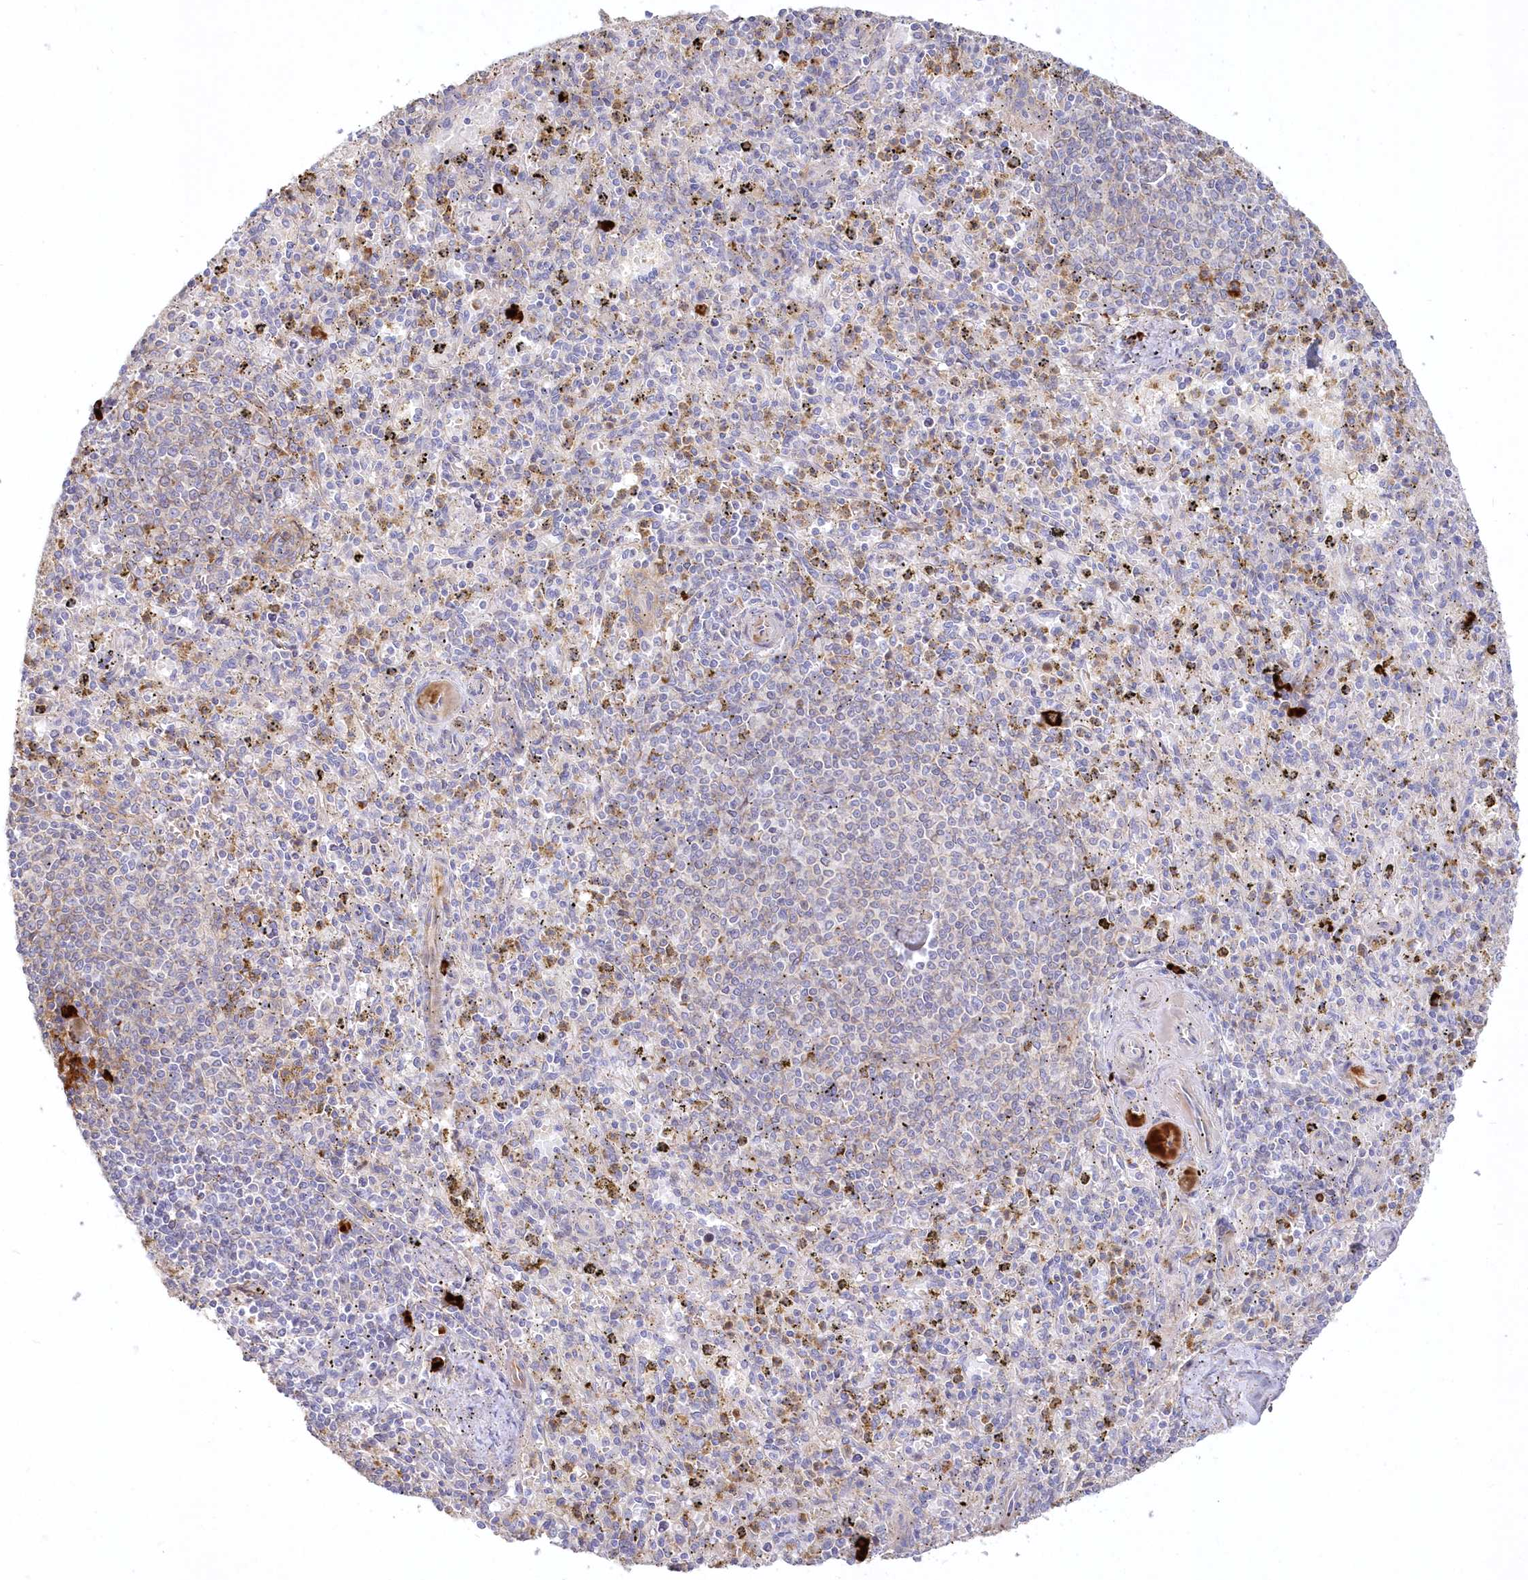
{"staining": {"intensity": "weak", "quantity": "<25%", "location": "cytoplasmic/membranous"}, "tissue": "spleen", "cell_type": "Cells in red pulp", "image_type": "normal", "snomed": [{"axis": "morphology", "description": "Normal tissue, NOS"}, {"axis": "topography", "description": "Spleen"}], "caption": "High magnification brightfield microscopy of unremarkable spleen stained with DAB (brown) and counterstained with hematoxylin (blue): cells in red pulp show no significant positivity. Brightfield microscopy of immunohistochemistry (IHC) stained with DAB (brown) and hematoxylin (blue), captured at high magnification.", "gene": "WBP1L", "patient": {"sex": "male", "age": 72}}